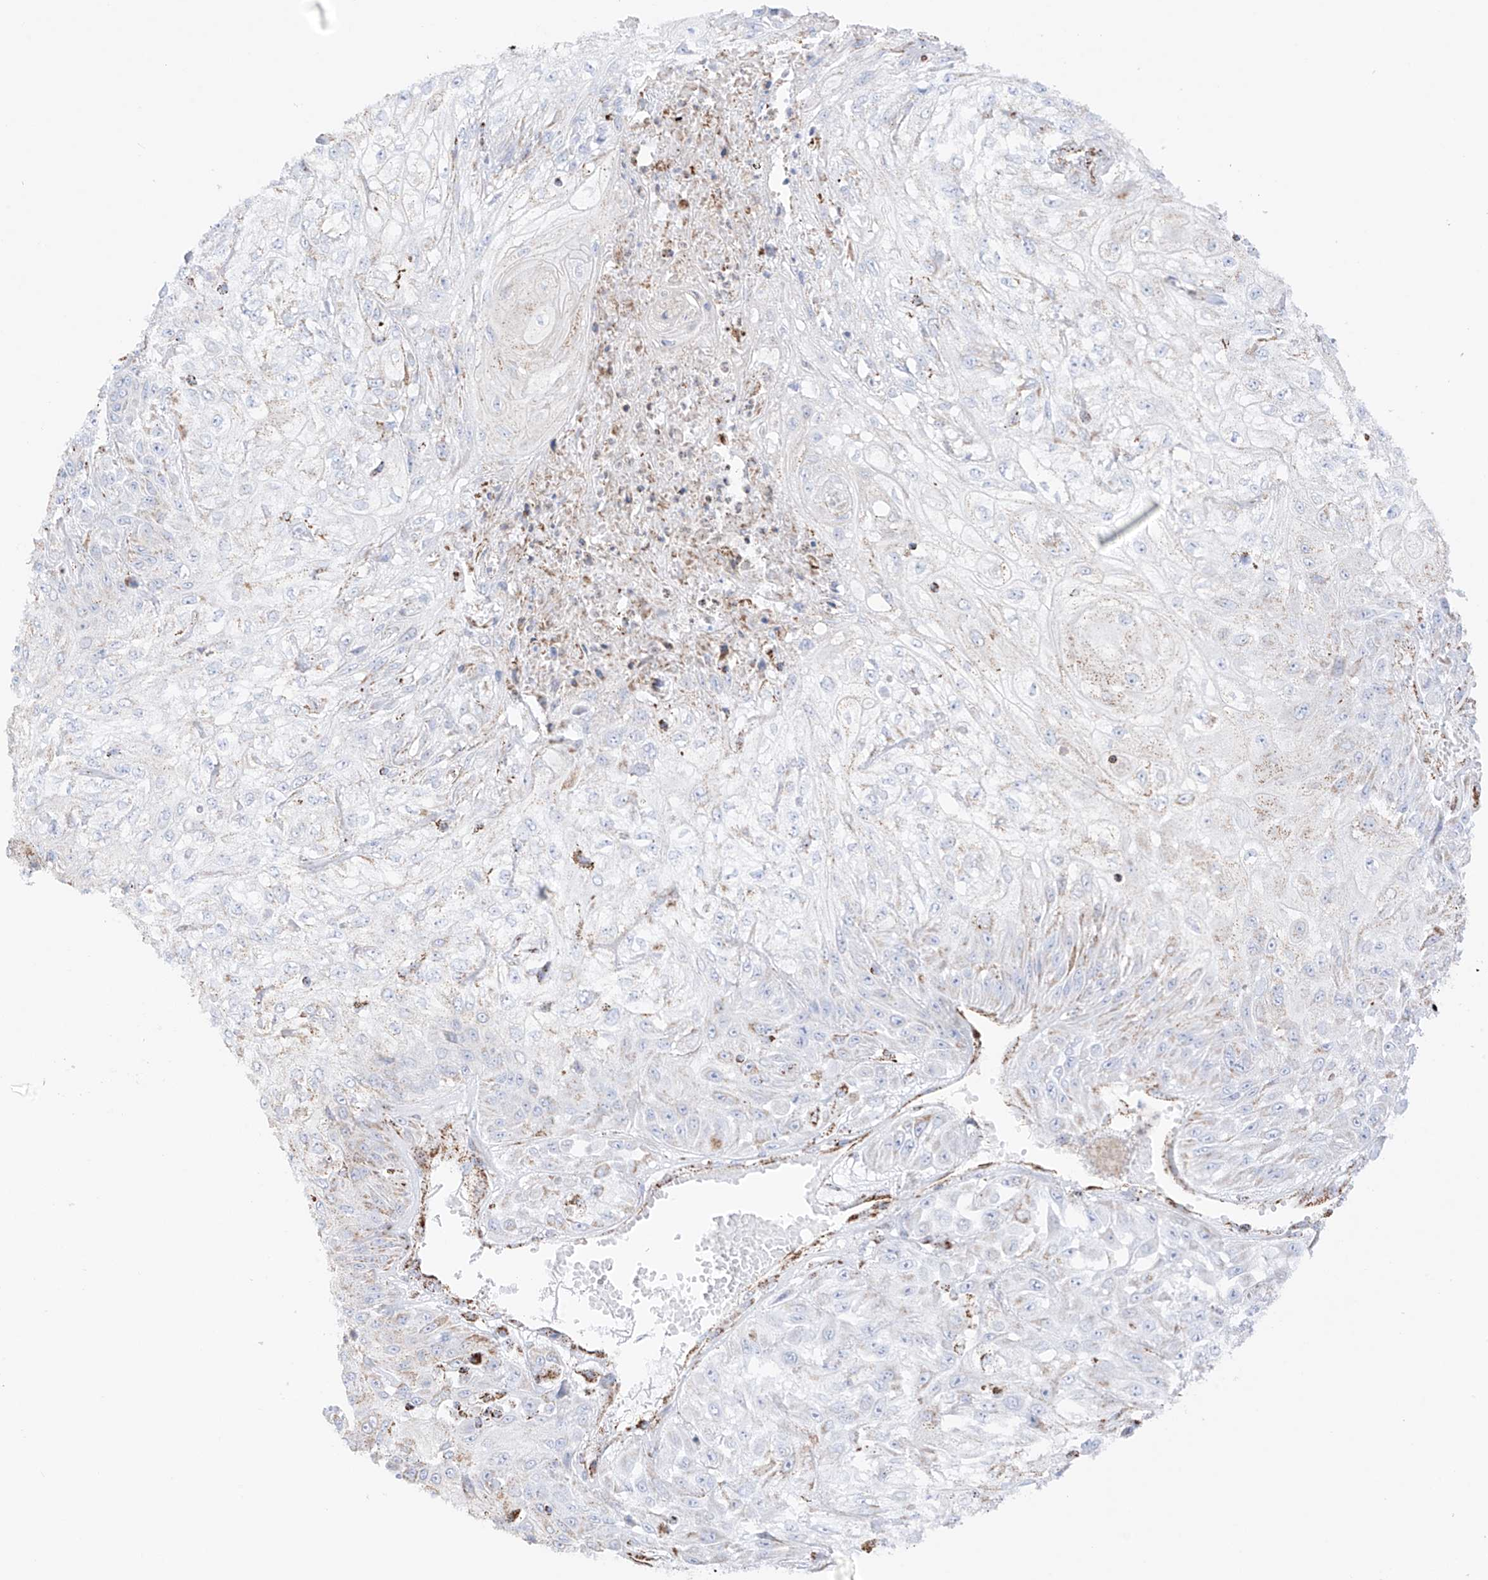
{"staining": {"intensity": "weak", "quantity": "<25%", "location": "cytoplasmic/membranous"}, "tissue": "skin cancer", "cell_type": "Tumor cells", "image_type": "cancer", "snomed": [{"axis": "morphology", "description": "Squamous cell carcinoma, NOS"}, {"axis": "morphology", "description": "Squamous cell carcinoma, metastatic, NOS"}, {"axis": "topography", "description": "Skin"}, {"axis": "topography", "description": "Lymph node"}], "caption": "The histopathology image exhibits no staining of tumor cells in skin cancer.", "gene": "XKR3", "patient": {"sex": "male", "age": 75}}